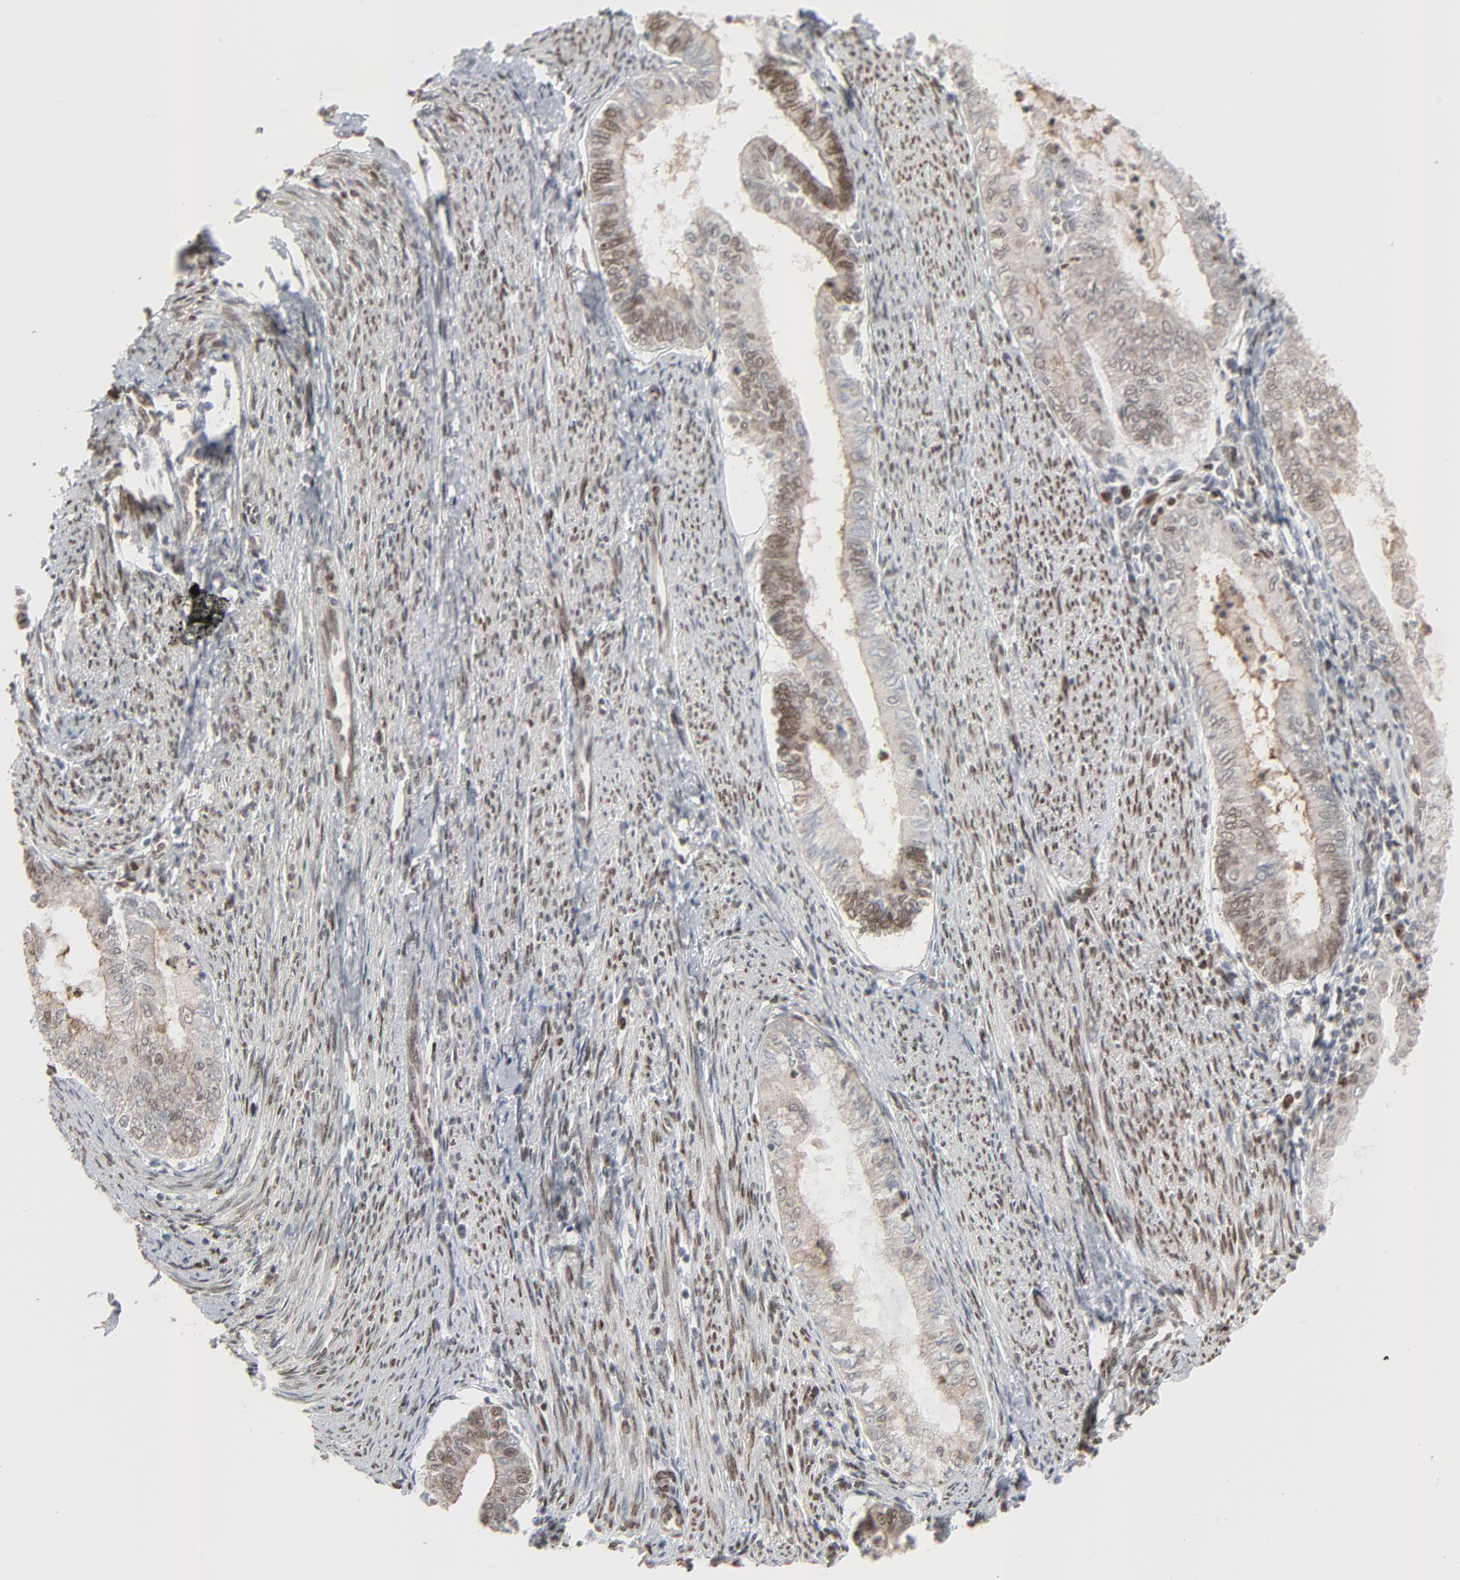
{"staining": {"intensity": "moderate", "quantity": "<25%", "location": "nuclear"}, "tissue": "endometrial cancer", "cell_type": "Tumor cells", "image_type": "cancer", "snomed": [{"axis": "morphology", "description": "Adenocarcinoma, NOS"}, {"axis": "topography", "description": "Endometrium"}], "caption": "A low amount of moderate nuclear expression is present in about <25% of tumor cells in endometrial cancer (adenocarcinoma) tissue.", "gene": "CUX1", "patient": {"sex": "female", "age": 66}}